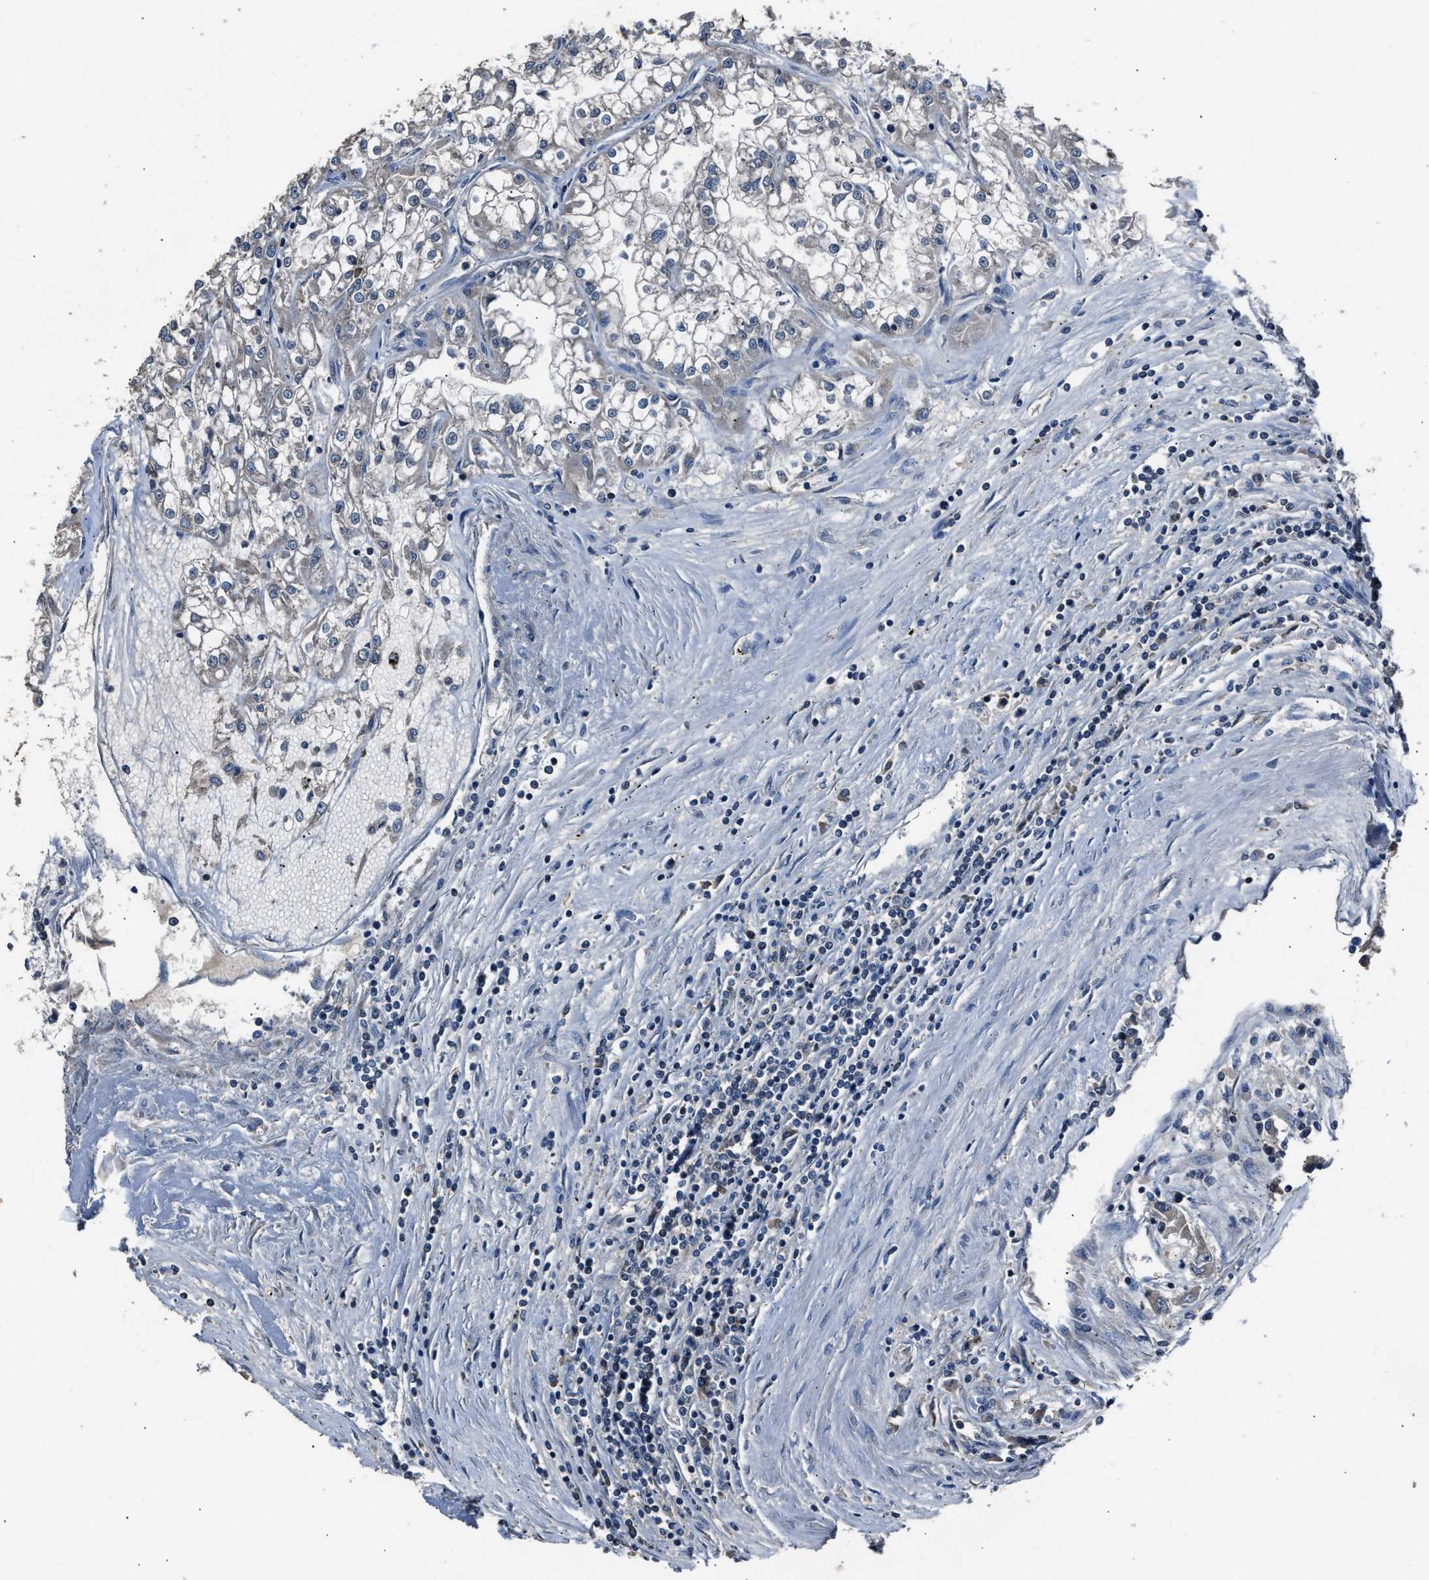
{"staining": {"intensity": "negative", "quantity": "none", "location": "none"}, "tissue": "renal cancer", "cell_type": "Tumor cells", "image_type": "cancer", "snomed": [{"axis": "morphology", "description": "Adenocarcinoma, NOS"}, {"axis": "topography", "description": "Kidney"}], "caption": "IHC photomicrograph of neoplastic tissue: human adenocarcinoma (renal) stained with DAB (3,3'-diaminobenzidine) exhibits no significant protein expression in tumor cells.", "gene": "TNRC18", "patient": {"sex": "female", "age": 52}}